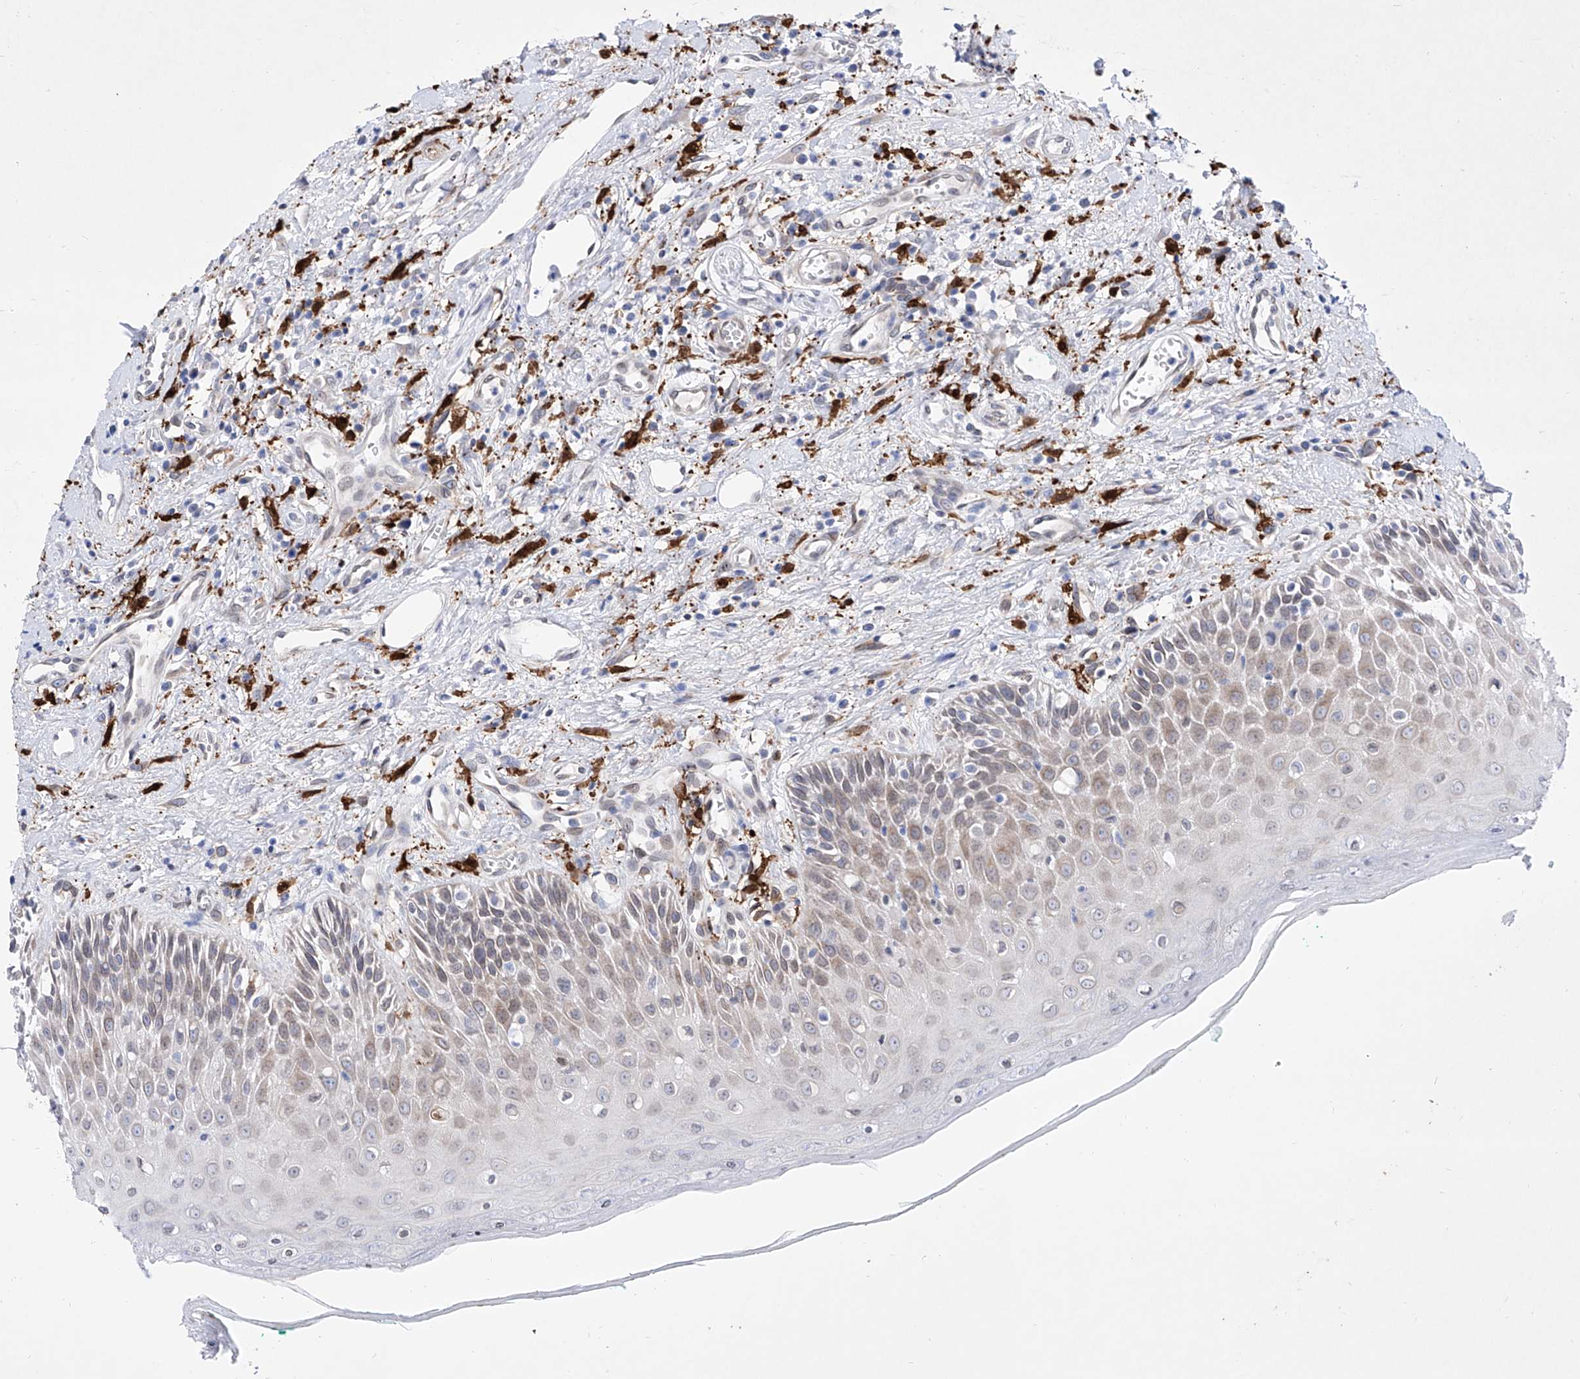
{"staining": {"intensity": "moderate", "quantity": "25%-75%", "location": "cytoplasmic/membranous,nuclear"}, "tissue": "oral mucosa", "cell_type": "Squamous epithelial cells", "image_type": "normal", "snomed": [{"axis": "morphology", "description": "Normal tissue, NOS"}, {"axis": "topography", "description": "Oral tissue"}], "caption": "Protein expression analysis of normal oral mucosa demonstrates moderate cytoplasmic/membranous,nuclear positivity in about 25%-75% of squamous epithelial cells.", "gene": "LCLAT1", "patient": {"sex": "female", "age": 70}}